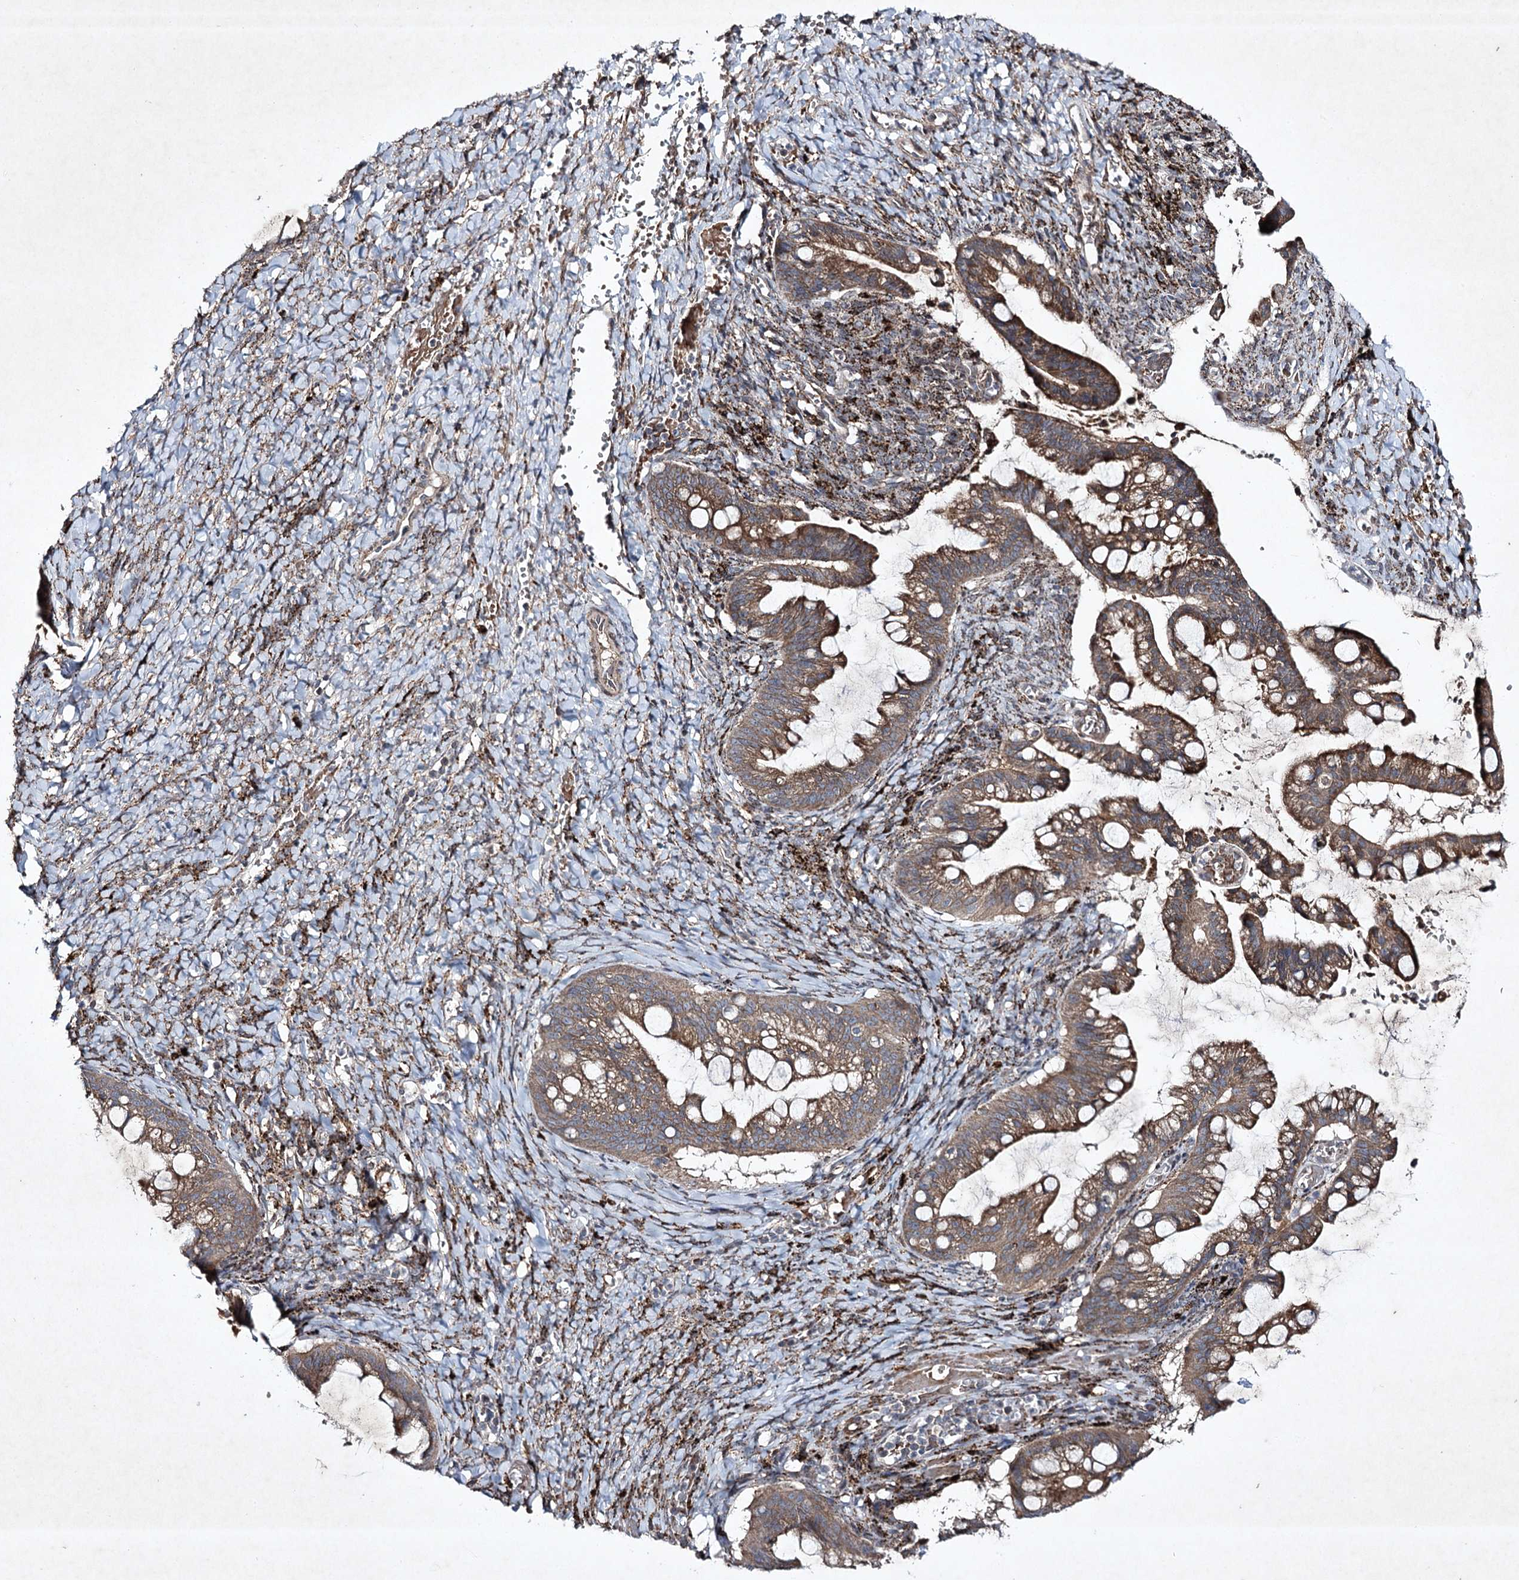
{"staining": {"intensity": "moderate", "quantity": ">75%", "location": "cytoplasmic/membranous"}, "tissue": "ovarian cancer", "cell_type": "Tumor cells", "image_type": "cancer", "snomed": [{"axis": "morphology", "description": "Cystadenocarcinoma, mucinous, NOS"}, {"axis": "topography", "description": "Ovary"}], "caption": "Immunohistochemical staining of mucinous cystadenocarcinoma (ovarian) reveals medium levels of moderate cytoplasmic/membranous positivity in approximately >75% of tumor cells.", "gene": "ALG9", "patient": {"sex": "female", "age": 73}}